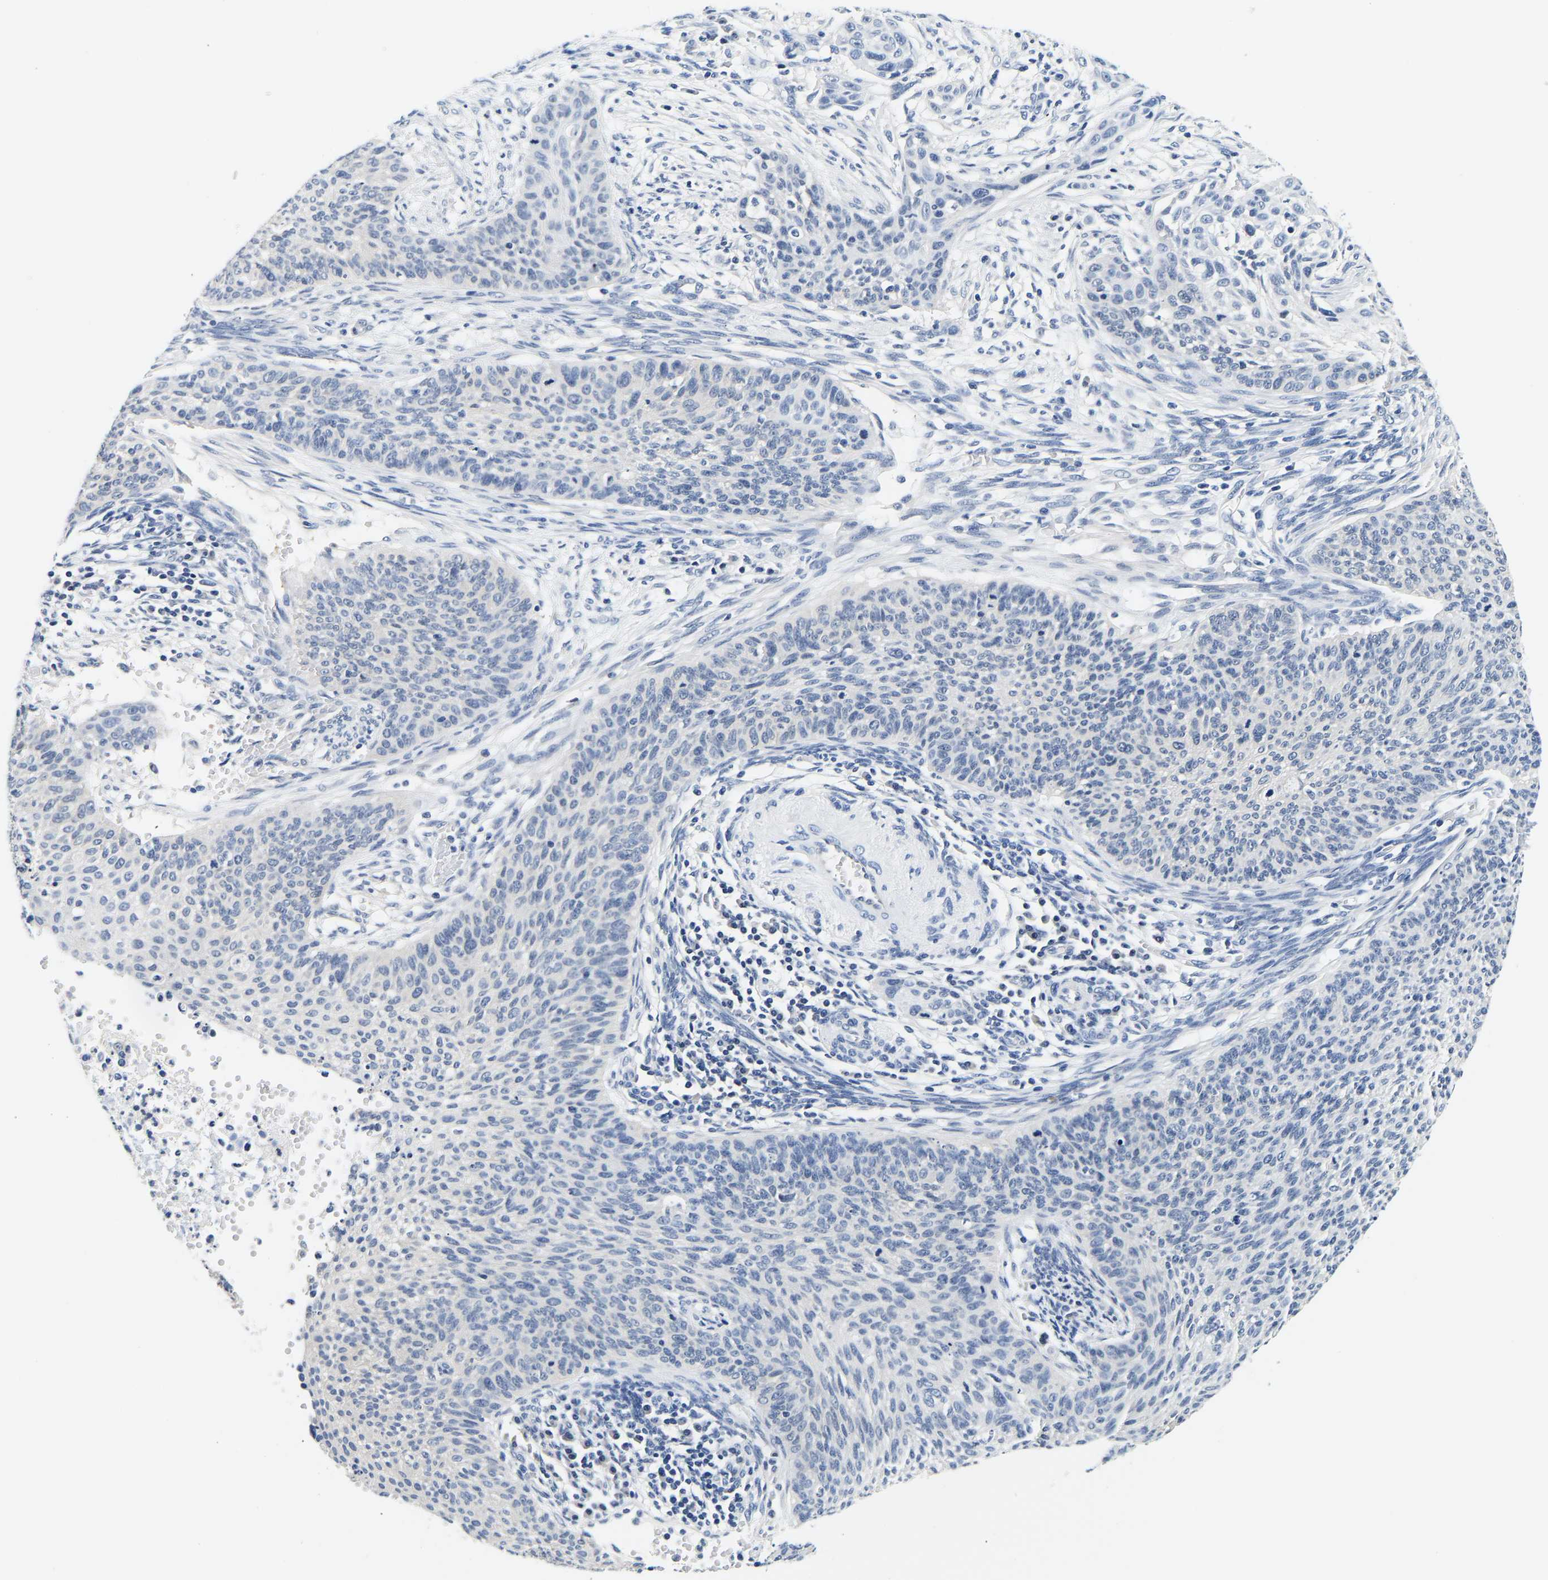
{"staining": {"intensity": "negative", "quantity": "none", "location": "none"}, "tissue": "cervical cancer", "cell_type": "Tumor cells", "image_type": "cancer", "snomed": [{"axis": "morphology", "description": "Squamous cell carcinoma, NOS"}, {"axis": "topography", "description": "Cervix"}], "caption": "The photomicrograph exhibits no staining of tumor cells in cervical squamous cell carcinoma.", "gene": "UCHL3", "patient": {"sex": "female", "age": 70}}